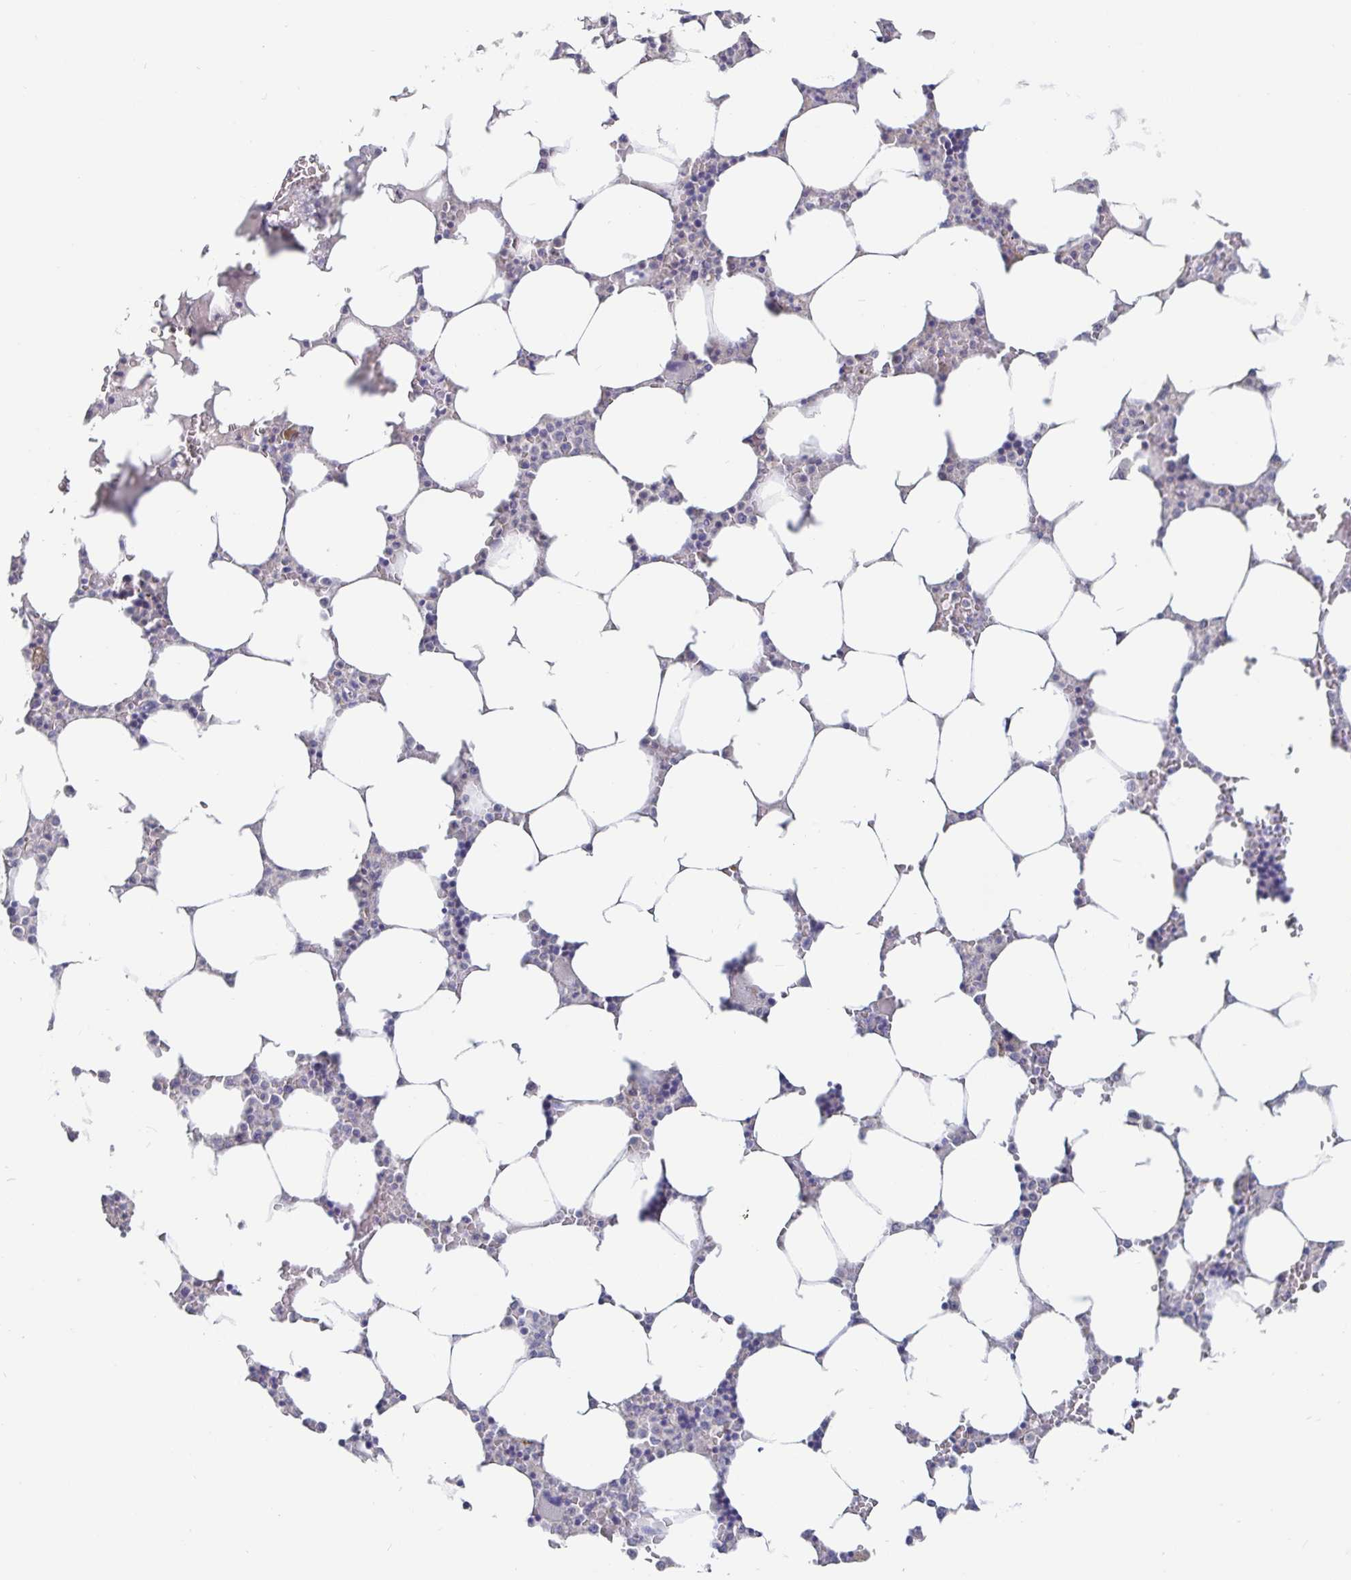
{"staining": {"intensity": "negative", "quantity": "none", "location": "none"}, "tissue": "bone marrow", "cell_type": "Hematopoietic cells", "image_type": "normal", "snomed": [{"axis": "morphology", "description": "Normal tissue, NOS"}, {"axis": "topography", "description": "Bone marrow"}], "caption": "Hematopoietic cells show no significant expression in benign bone marrow. (IHC, brightfield microscopy, high magnification).", "gene": "SPPL3", "patient": {"sex": "male", "age": 64}}